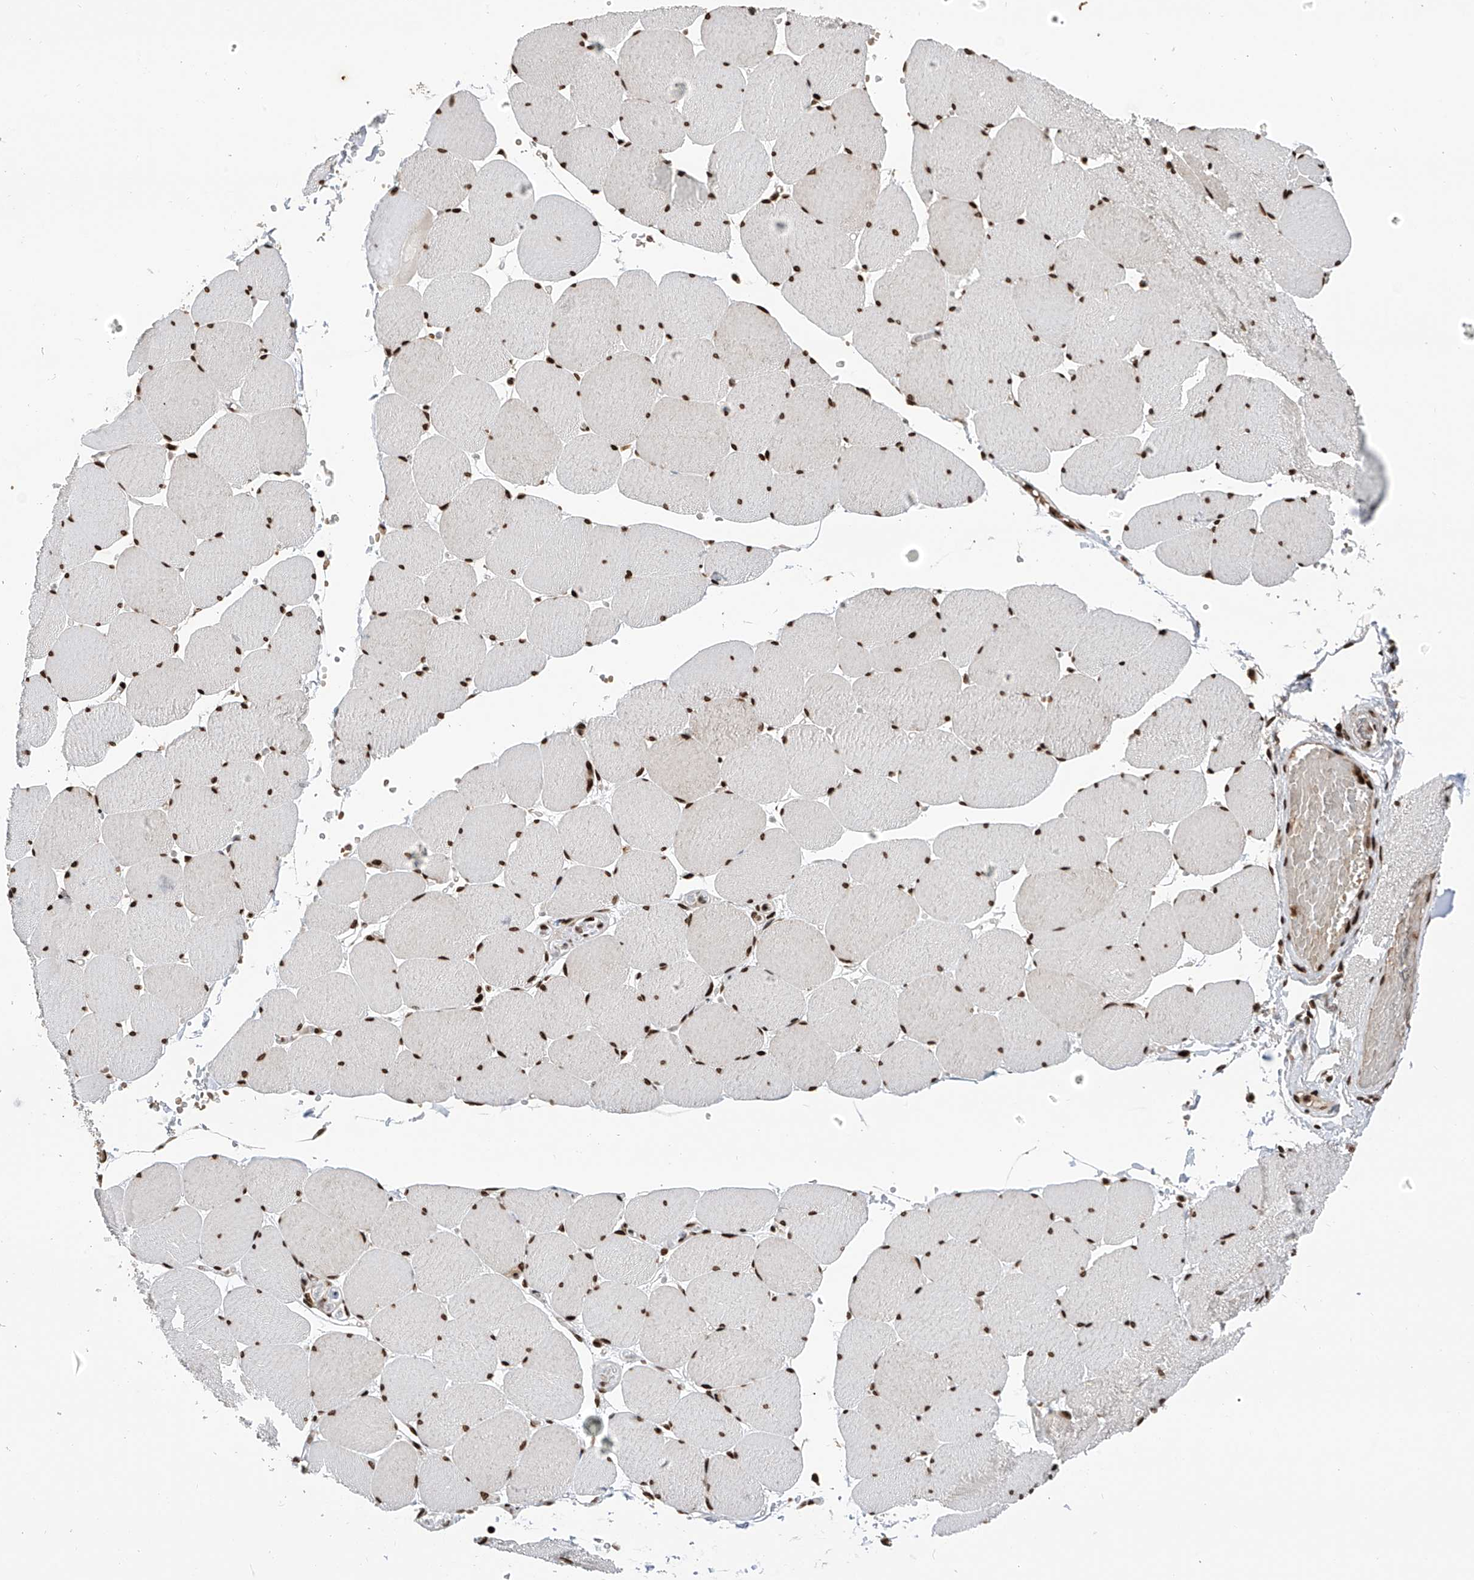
{"staining": {"intensity": "strong", "quantity": ">75%", "location": "nuclear"}, "tissue": "skeletal muscle", "cell_type": "Myocytes", "image_type": "normal", "snomed": [{"axis": "morphology", "description": "Normal tissue, NOS"}, {"axis": "topography", "description": "Skeletal muscle"}, {"axis": "topography", "description": "Head-Neck"}], "caption": "A high amount of strong nuclear expression is appreciated in approximately >75% of myocytes in unremarkable skeletal muscle.", "gene": "PAK1IP1", "patient": {"sex": "male", "age": 66}}